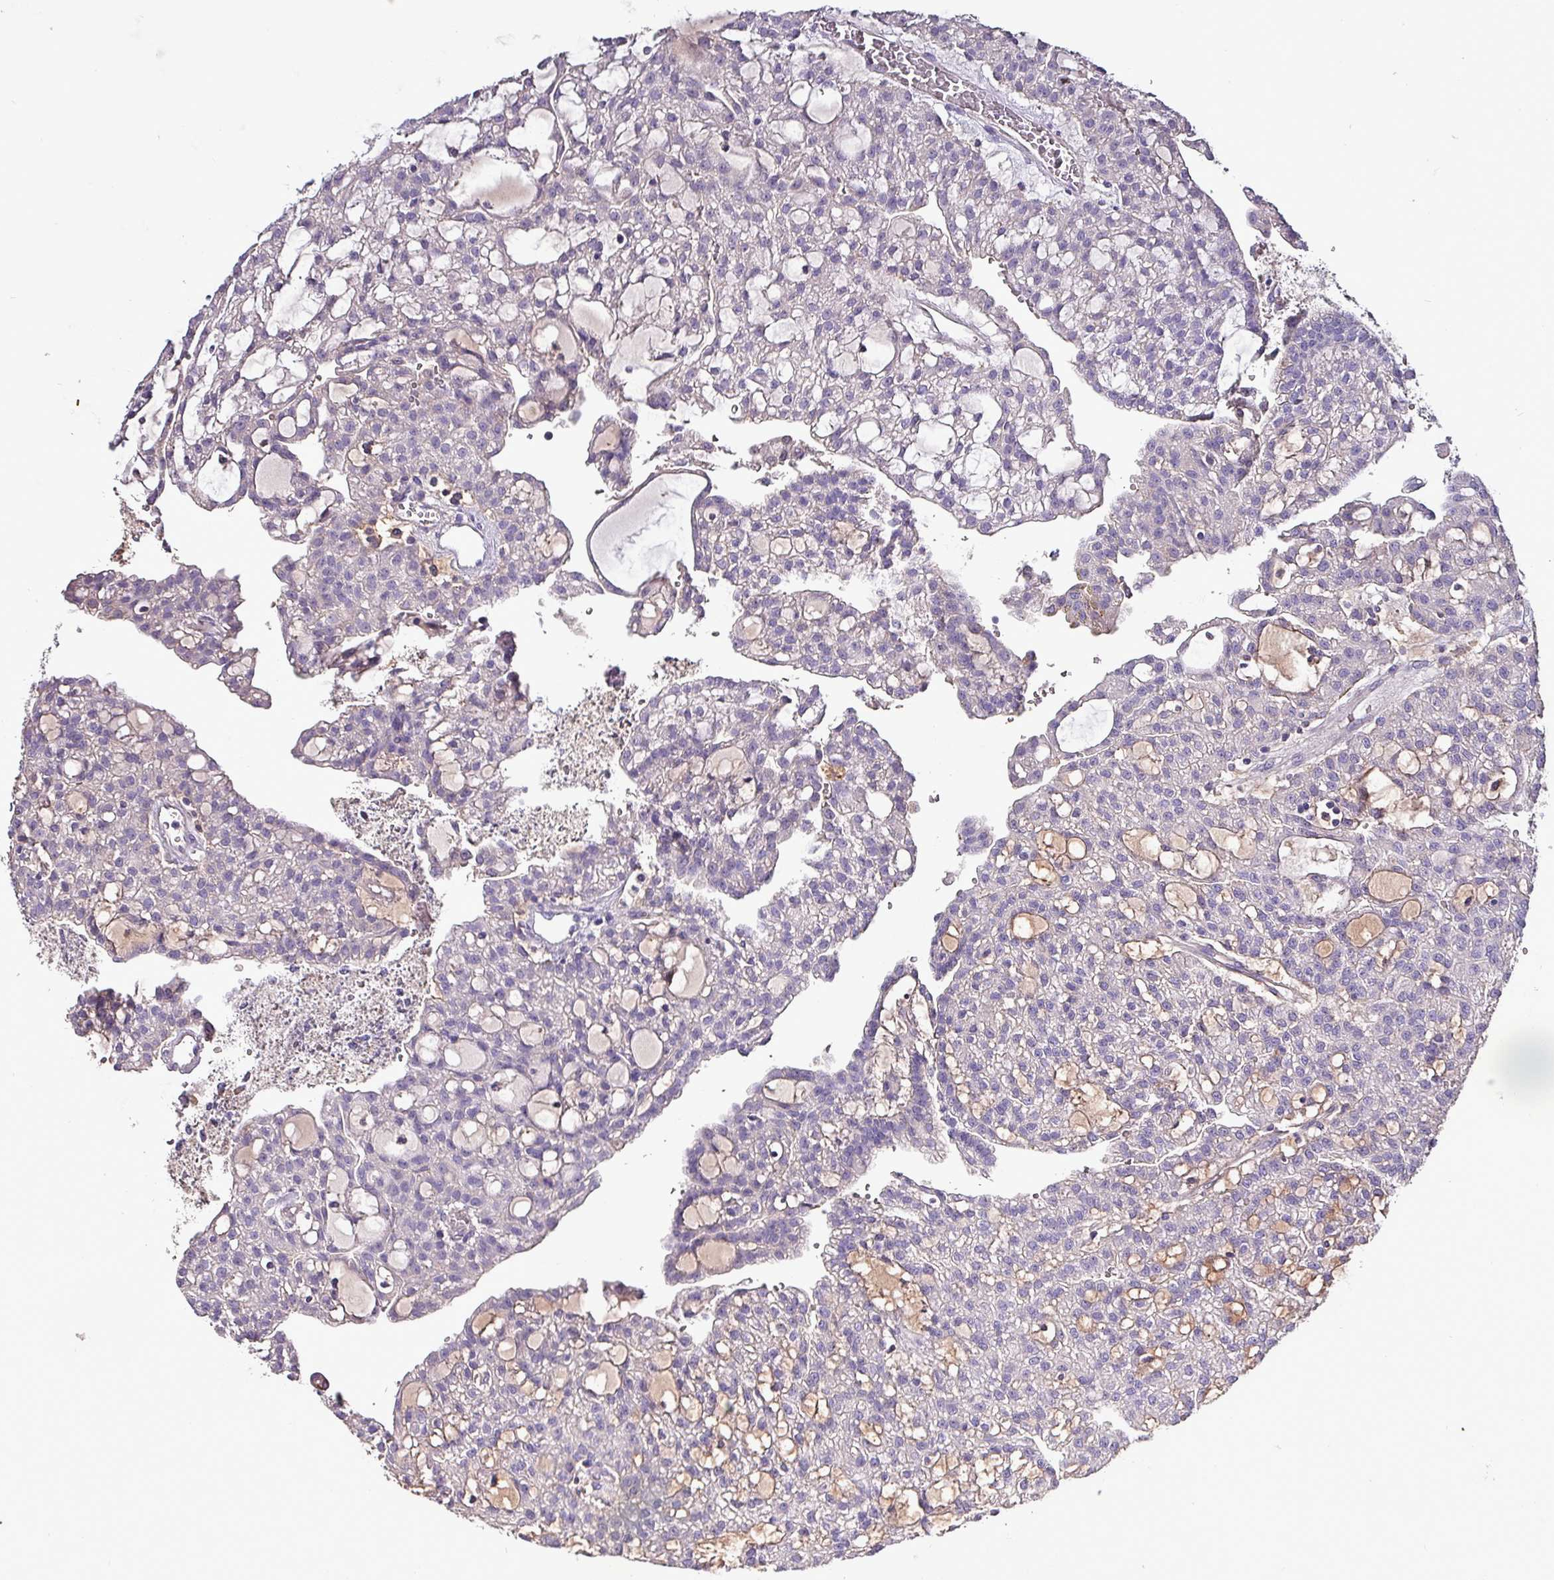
{"staining": {"intensity": "negative", "quantity": "none", "location": "none"}, "tissue": "renal cancer", "cell_type": "Tumor cells", "image_type": "cancer", "snomed": [{"axis": "morphology", "description": "Adenocarcinoma, NOS"}, {"axis": "topography", "description": "Kidney"}], "caption": "Histopathology image shows no significant protein expression in tumor cells of renal cancer (adenocarcinoma).", "gene": "HTRA4", "patient": {"sex": "male", "age": 63}}